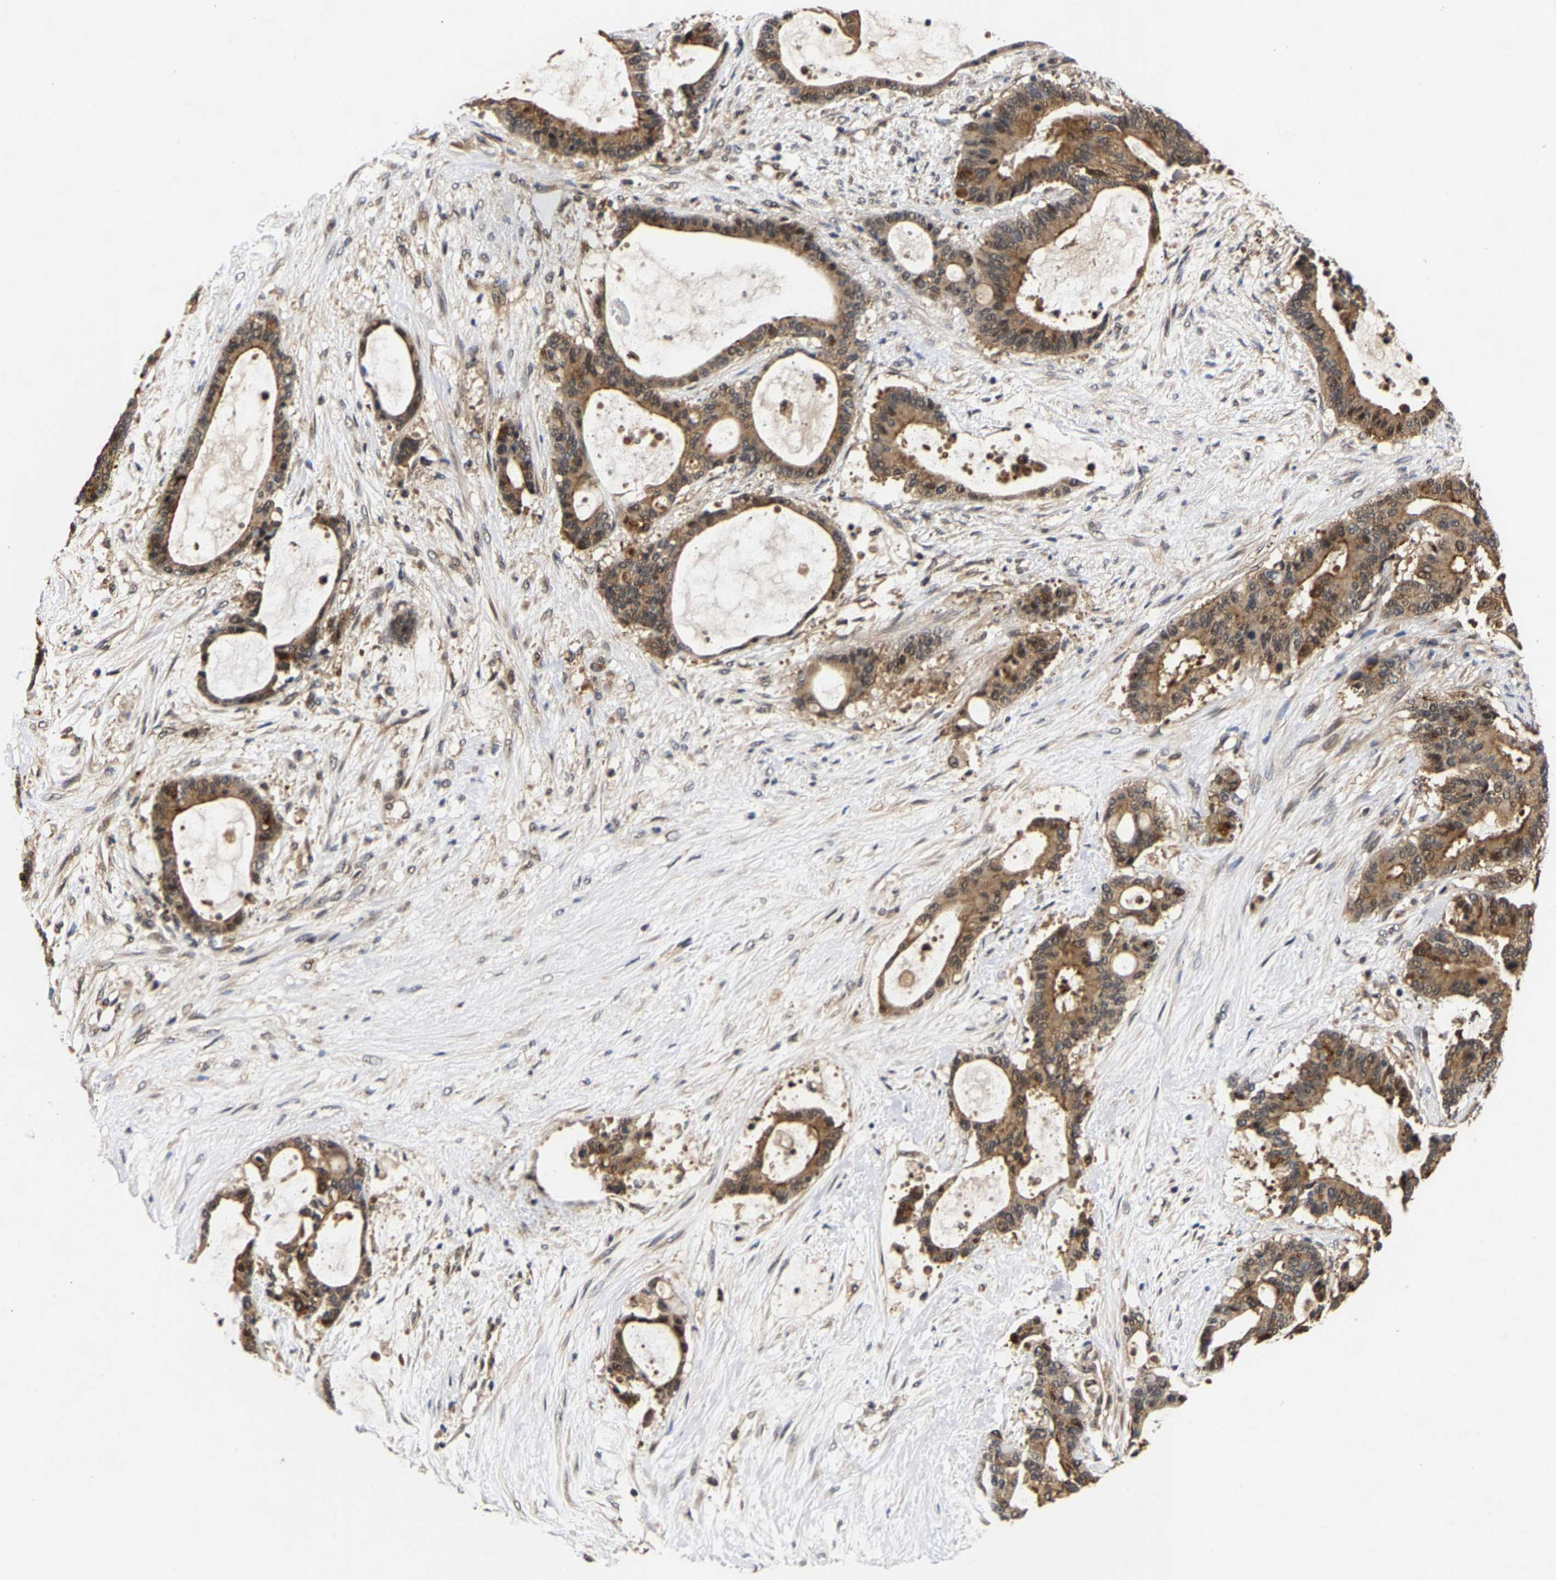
{"staining": {"intensity": "moderate", "quantity": ">75%", "location": "cytoplasmic/membranous"}, "tissue": "liver cancer", "cell_type": "Tumor cells", "image_type": "cancer", "snomed": [{"axis": "morphology", "description": "Cholangiocarcinoma"}, {"axis": "topography", "description": "Liver"}], "caption": "Moderate cytoplasmic/membranous expression for a protein is present in approximately >75% of tumor cells of liver cancer using immunohistochemistry (IHC).", "gene": "CLIP2", "patient": {"sex": "female", "age": 73}}